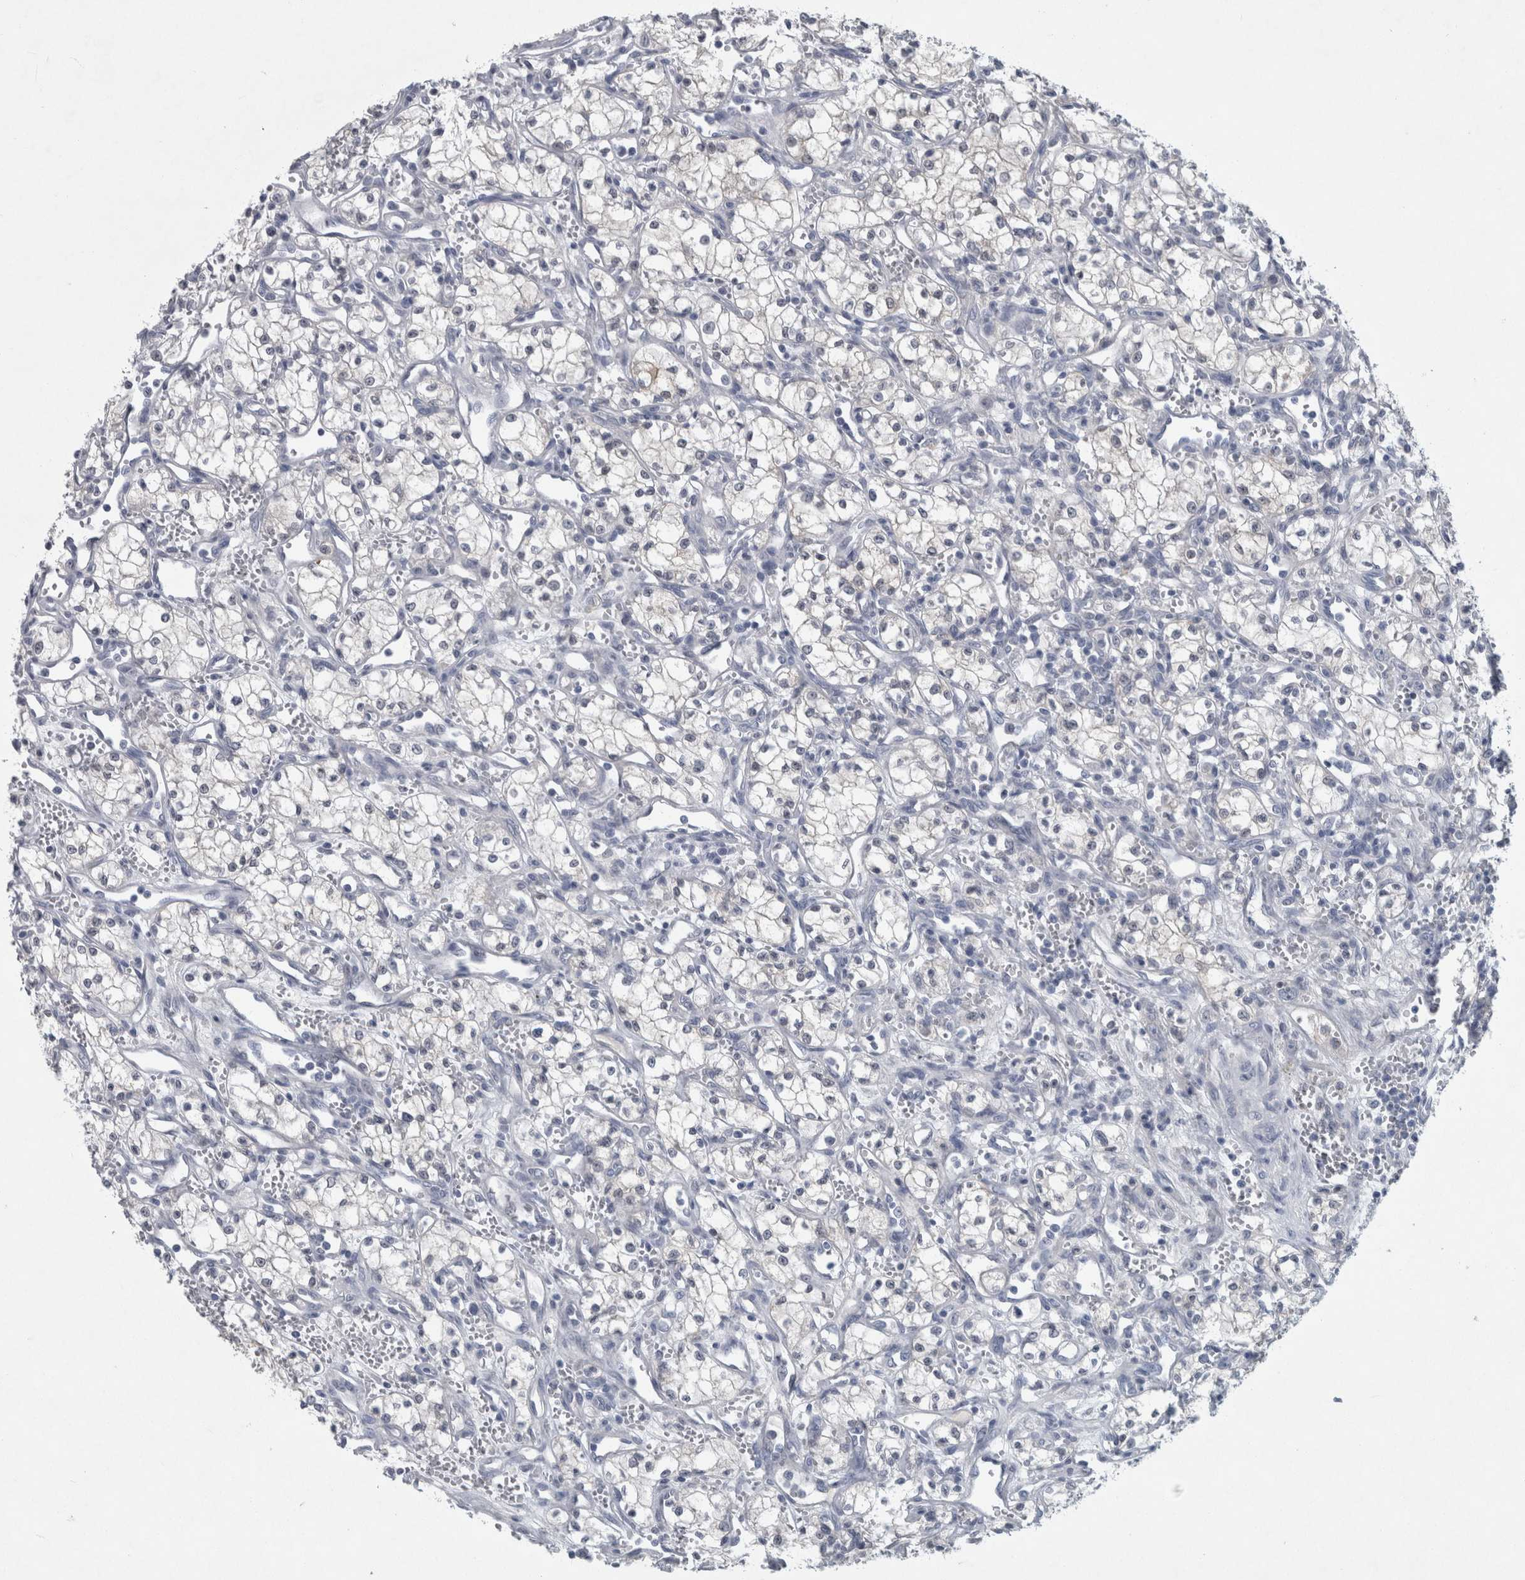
{"staining": {"intensity": "negative", "quantity": "none", "location": "none"}, "tissue": "renal cancer", "cell_type": "Tumor cells", "image_type": "cancer", "snomed": [{"axis": "morphology", "description": "Adenocarcinoma, NOS"}, {"axis": "topography", "description": "Kidney"}], "caption": "The IHC photomicrograph has no significant expression in tumor cells of renal cancer (adenocarcinoma) tissue.", "gene": "FAM83H", "patient": {"sex": "male", "age": 59}}